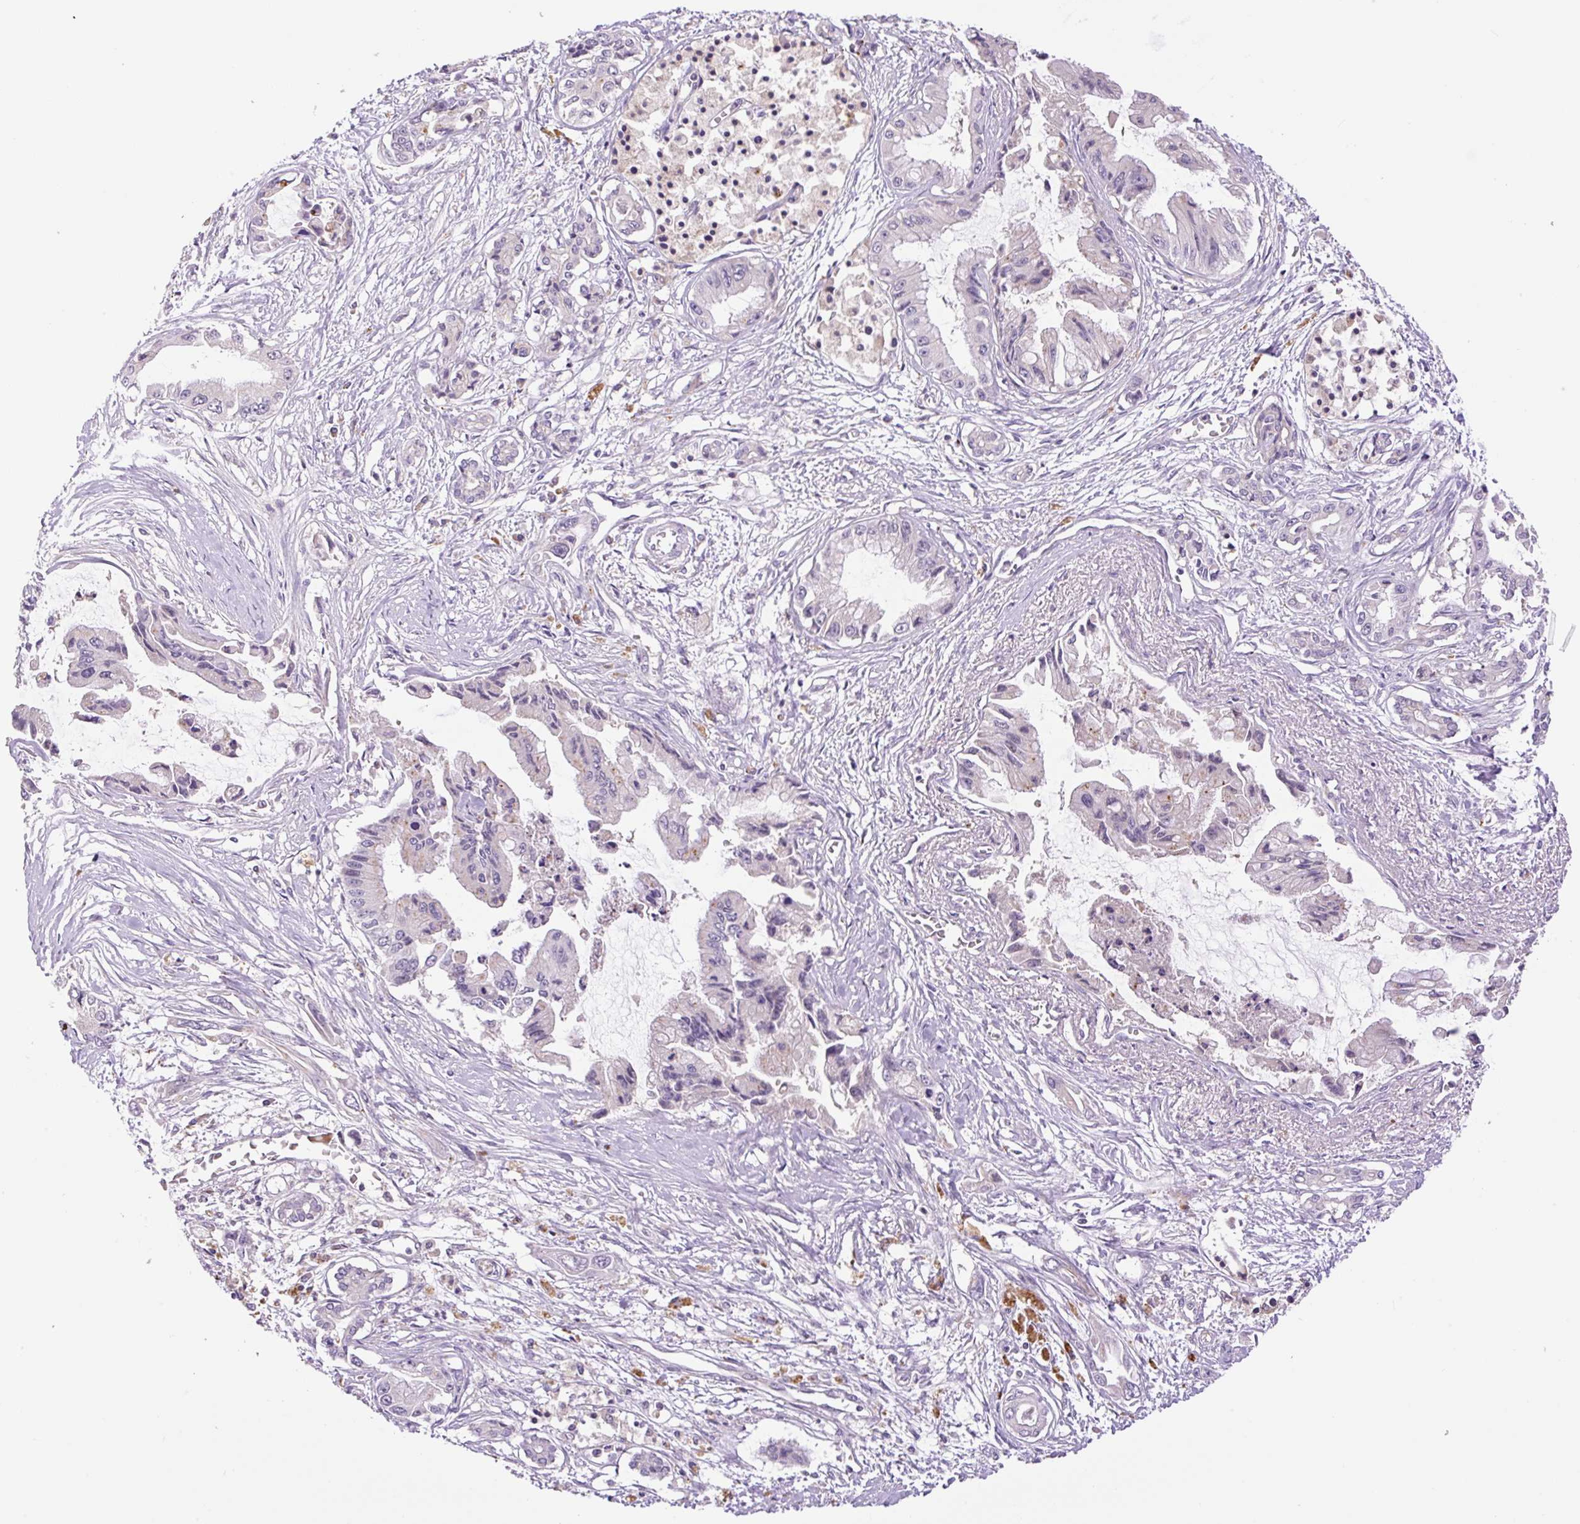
{"staining": {"intensity": "negative", "quantity": "none", "location": "none"}, "tissue": "pancreatic cancer", "cell_type": "Tumor cells", "image_type": "cancer", "snomed": [{"axis": "morphology", "description": "Adenocarcinoma, NOS"}, {"axis": "topography", "description": "Pancreas"}], "caption": "Immunohistochemistry micrograph of neoplastic tissue: pancreatic adenocarcinoma stained with DAB (3,3'-diaminobenzidine) displays no significant protein staining in tumor cells.", "gene": "HABP4", "patient": {"sex": "male", "age": 84}}